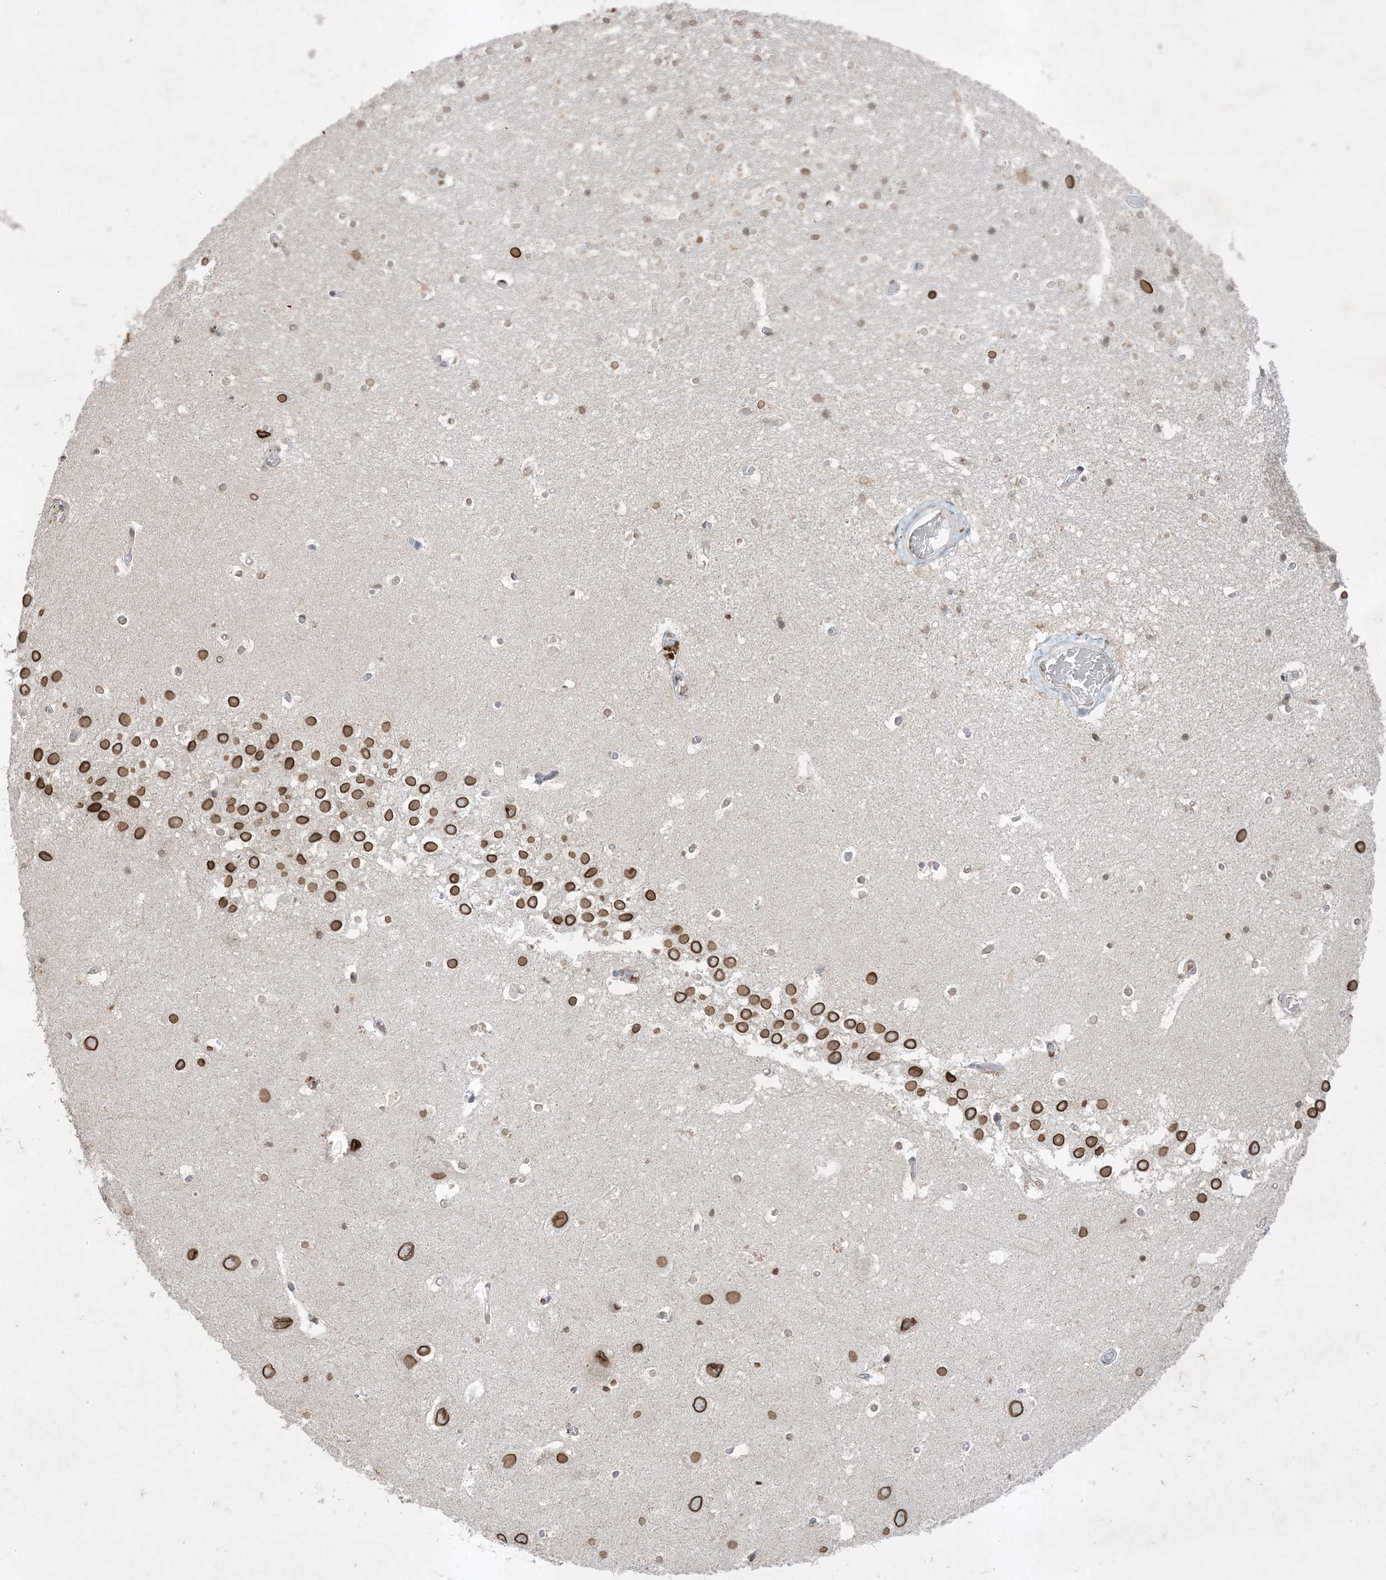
{"staining": {"intensity": "weak", "quantity": ">75%", "location": "cytoplasmic/membranous,nuclear"}, "tissue": "hippocampus", "cell_type": "Glial cells", "image_type": "normal", "snomed": [{"axis": "morphology", "description": "Normal tissue, NOS"}, {"axis": "topography", "description": "Hippocampus"}], "caption": "The image shows immunohistochemical staining of benign hippocampus. There is weak cytoplasmic/membranous,nuclear staining is seen in about >75% of glial cells. Immunohistochemistry stains the protein in brown and the nuclei are stained blue.", "gene": "FNDC1", "patient": {"sex": "female", "age": 52}}